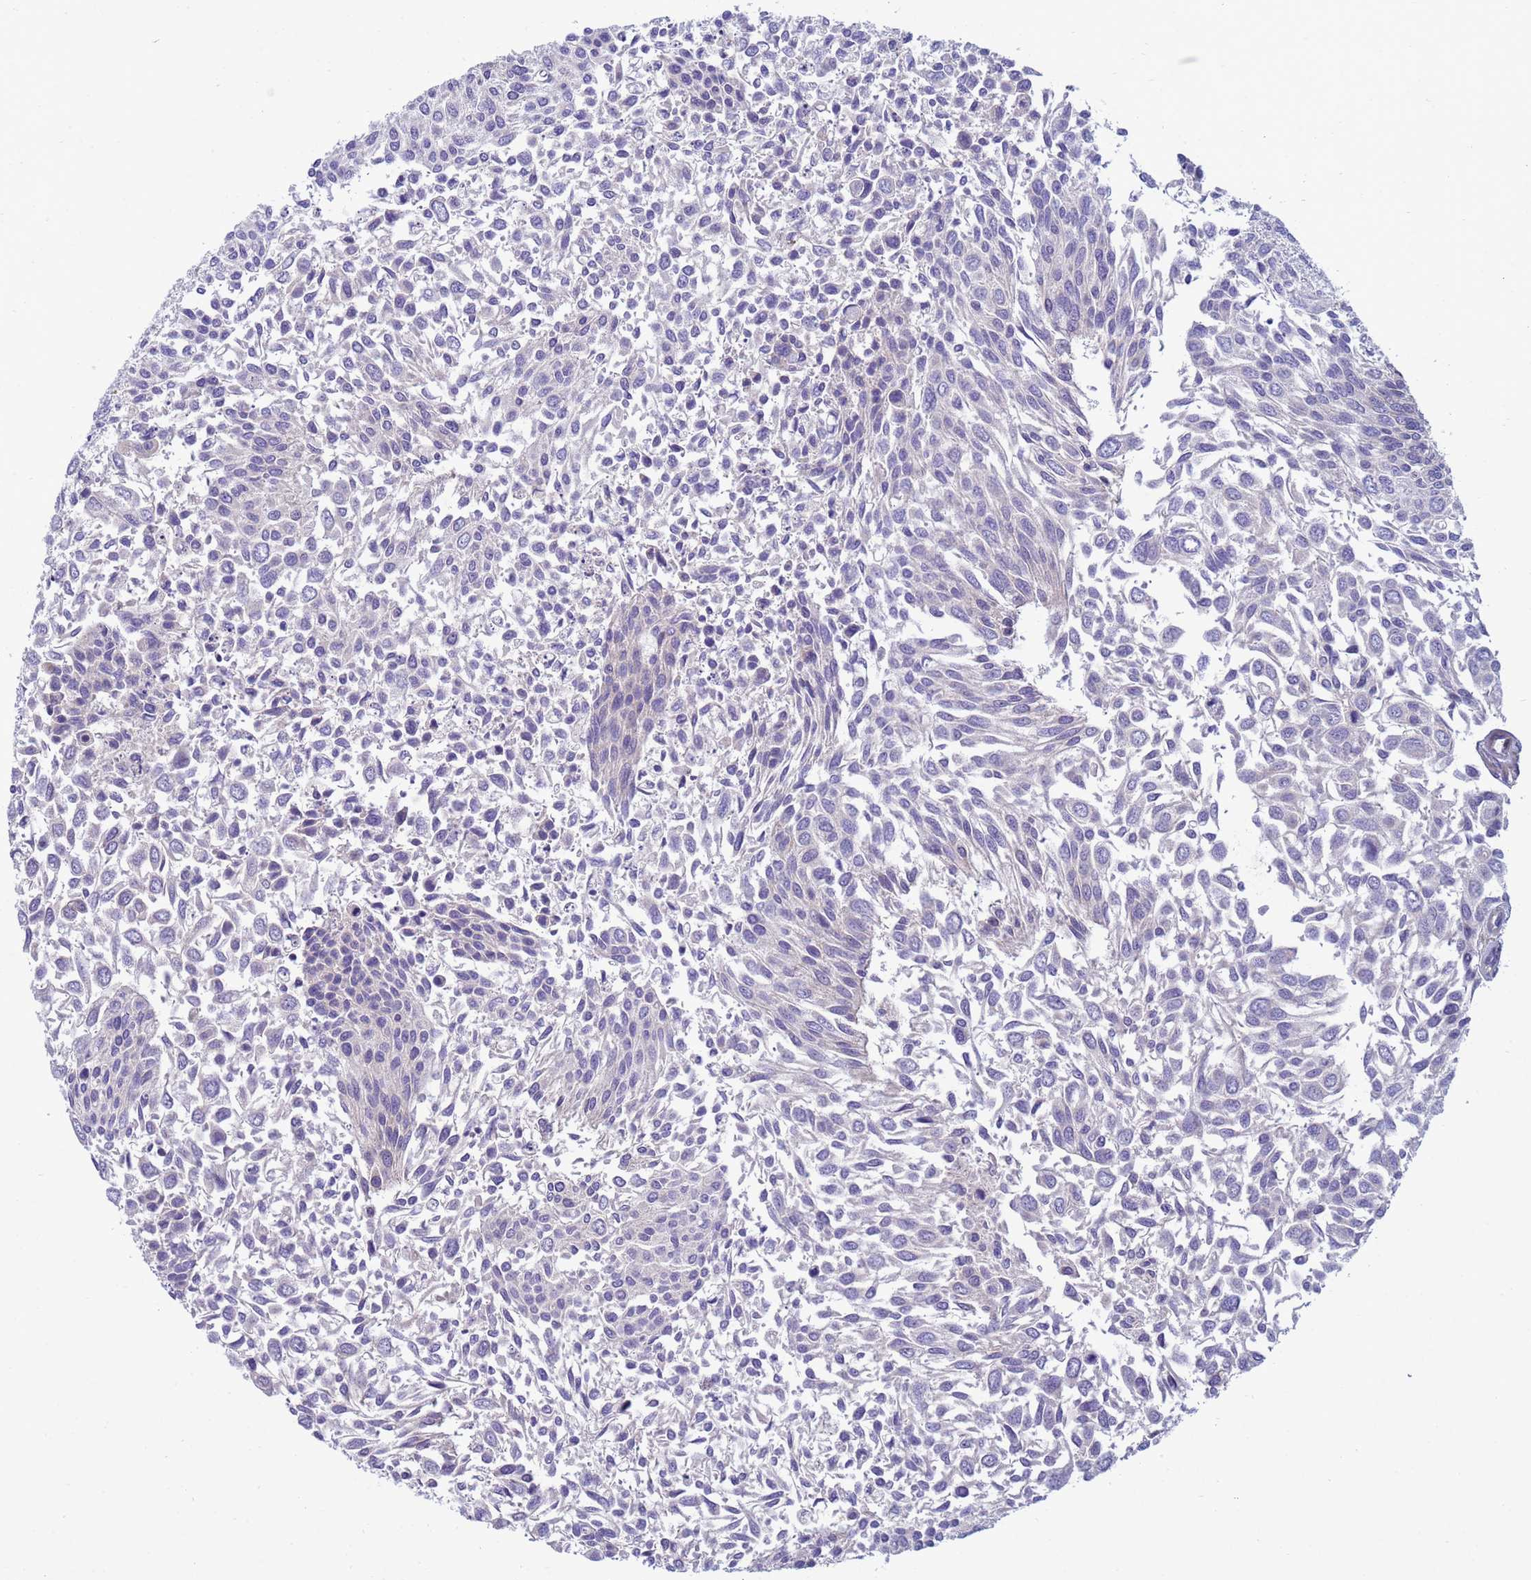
{"staining": {"intensity": "negative", "quantity": "none", "location": "none"}, "tissue": "urothelial cancer", "cell_type": "Tumor cells", "image_type": "cancer", "snomed": [{"axis": "morphology", "description": "Urothelial carcinoma, NOS"}, {"axis": "topography", "description": "Urinary bladder"}], "caption": "An image of urothelial cancer stained for a protein shows no brown staining in tumor cells. (Stains: DAB immunohistochemistry (IHC) with hematoxylin counter stain, Microscopy: brightfield microscopy at high magnification).", "gene": "TRPC6", "patient": {"sex": "male", "age": 55}}